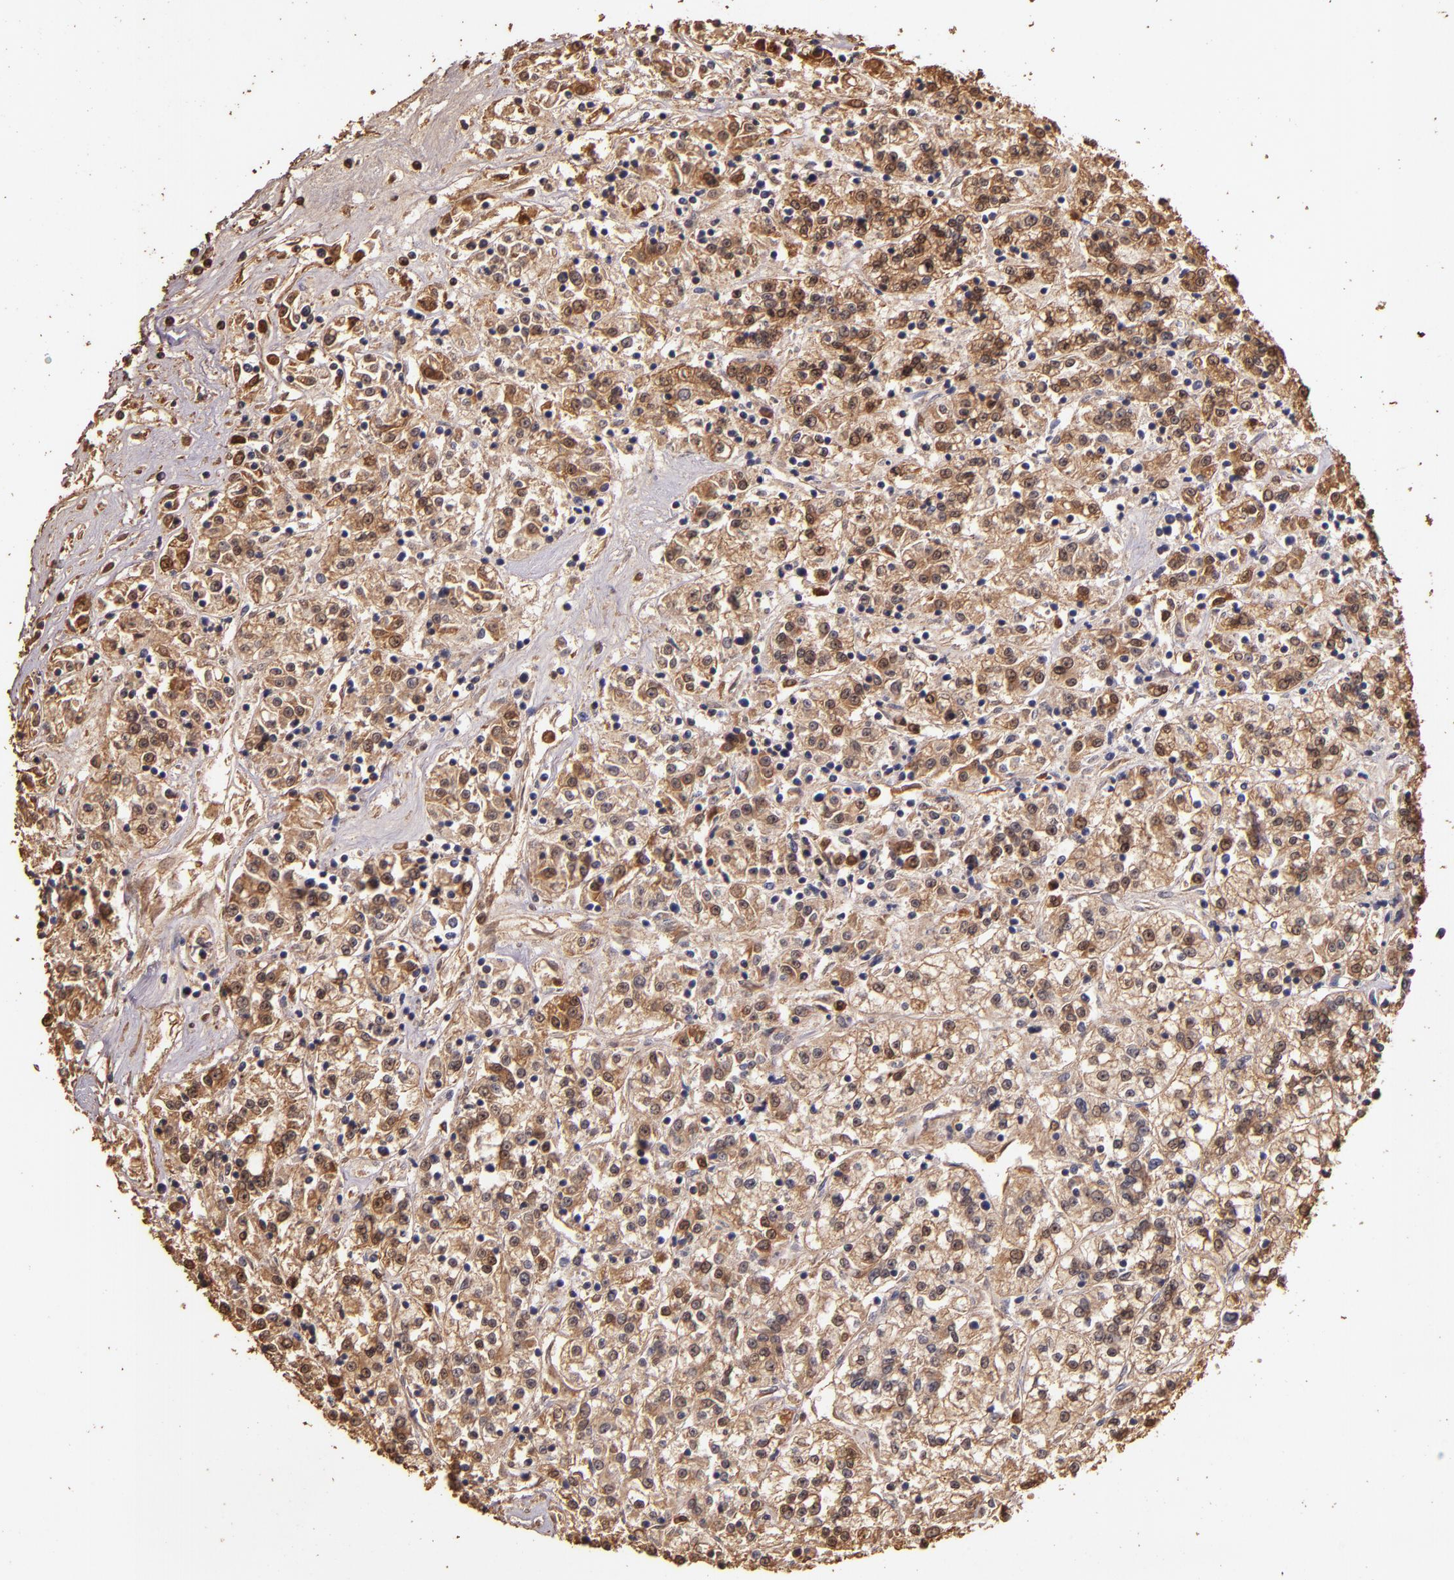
{"staining": {"intensity": "moderate", "quantity": ">75%", "location": "cytoplasmic/membranous,nuclear"}, "tissue": "renal cancer", "cell_type": "Tumor cells", "image_type": "cancer", "snomed": [{"axis": "morphology", "description": "Adenocarcinoma, NOS"}, {"axis": "topography", "description": "Kidney"}], "caption": "High-magnification brightfield microscopy of adenocarcinoma (renal) stained with DAB (brown) and counterstained with hematoxylin (blue). tumor cells exhibit moderate cytoplasmic/membranous and nuclear staining is appreciated in approximately>75% of cells.", "gene": "S100A6", "patient": {"sex": "female", "age": 76}}